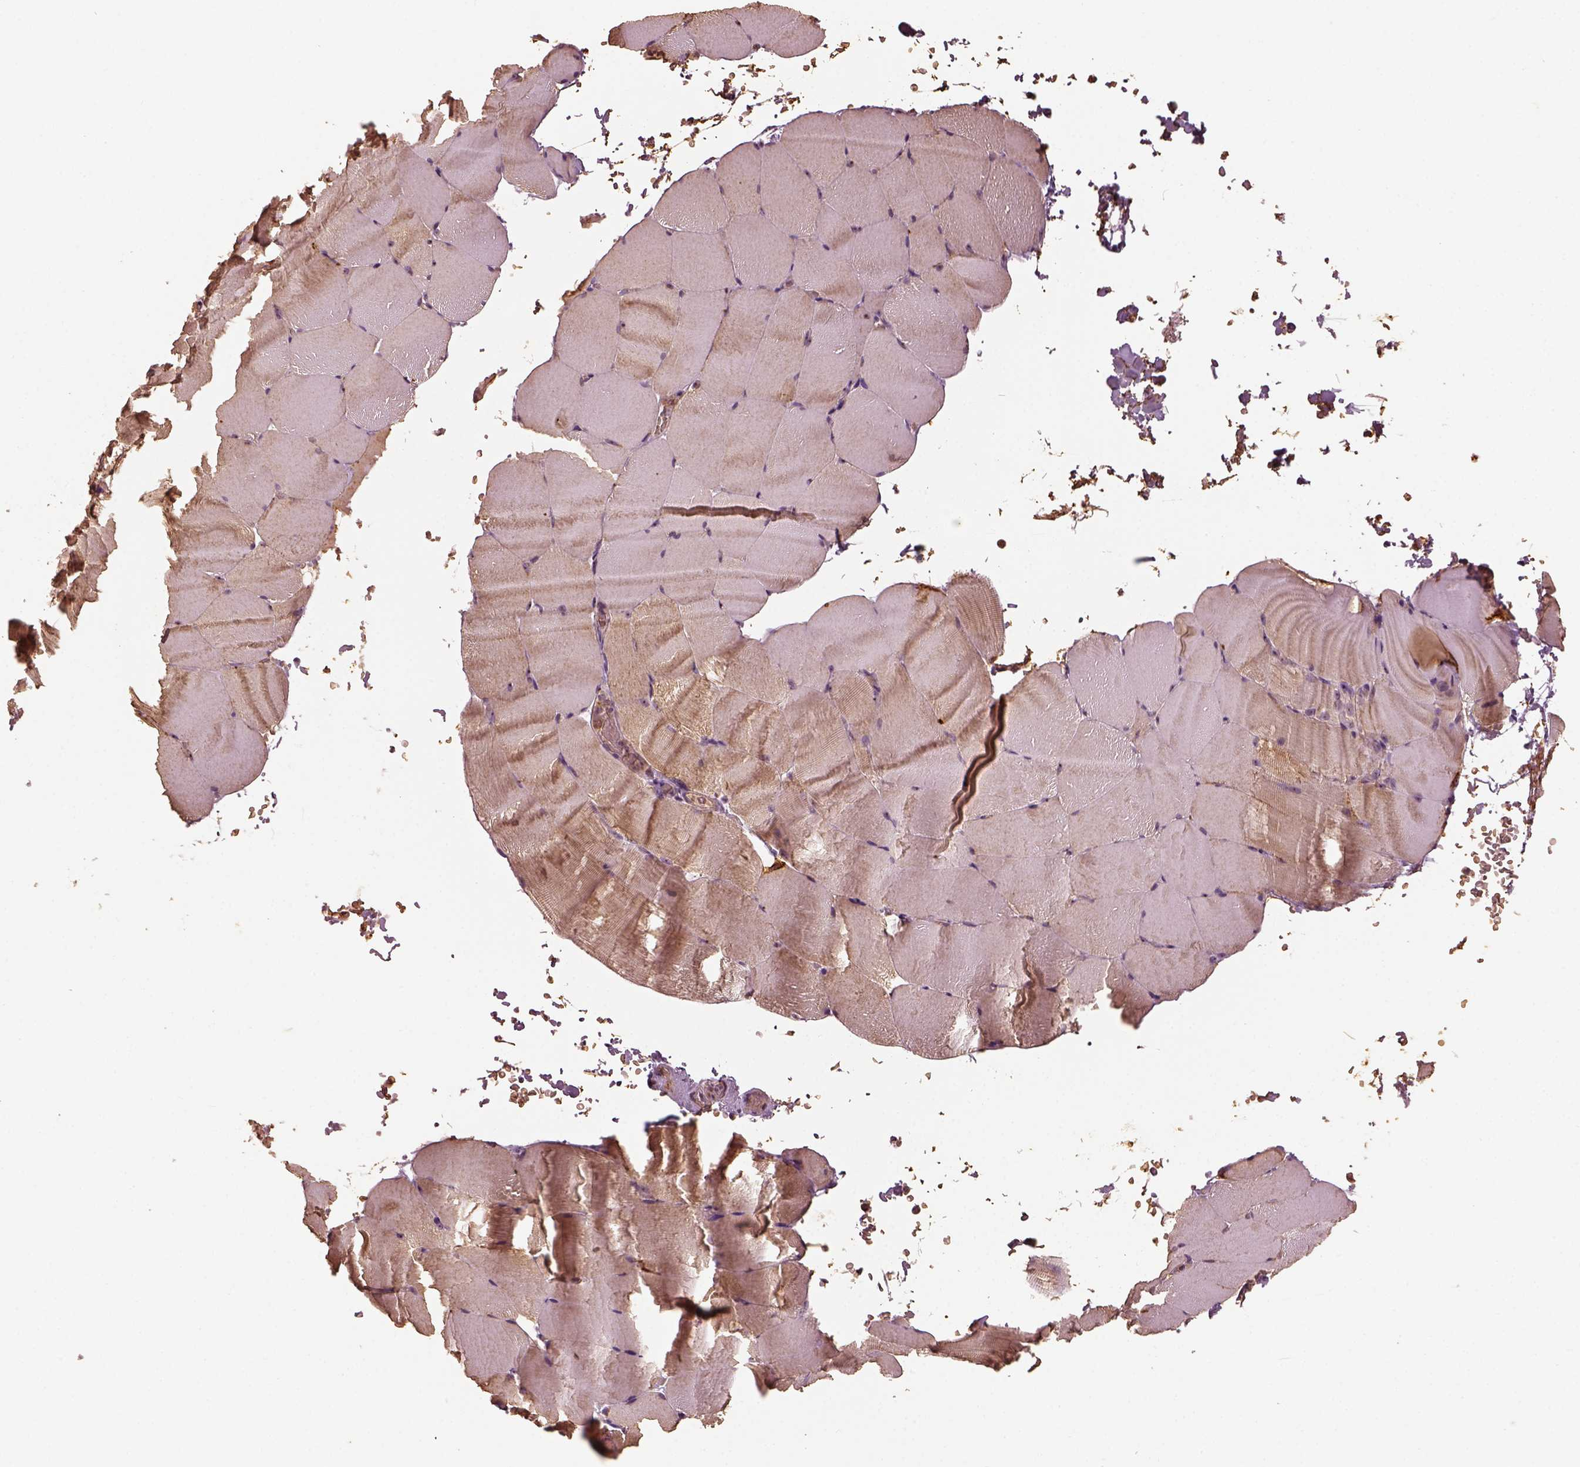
{"staining": {"intensity": "weak", "quantity": "25%-75%", "location": "cytoplasmic/membranous"}, "tissue": "skeletal muscle", "cell_type": "Myocytes", "image_type": "normal", "snomed": [{"axis": "morphology", "description": "Normal tissue, NOS"}, {"axis": "topography", "description": "Skeletal muscle"}], "caption": "Immunohistochemistry (IHC) of unremarkable human skeletal muscle demonstrates low levels of weak cytoplasmic/membranous staining in approximately 25%-75% of myocytes. (DAB (3,3'-diaminobenzidine) IHC with brightfield microscopy, high magnification).", "gene": "PTGES2", "patient": {"sex": "female", "age": 37}}